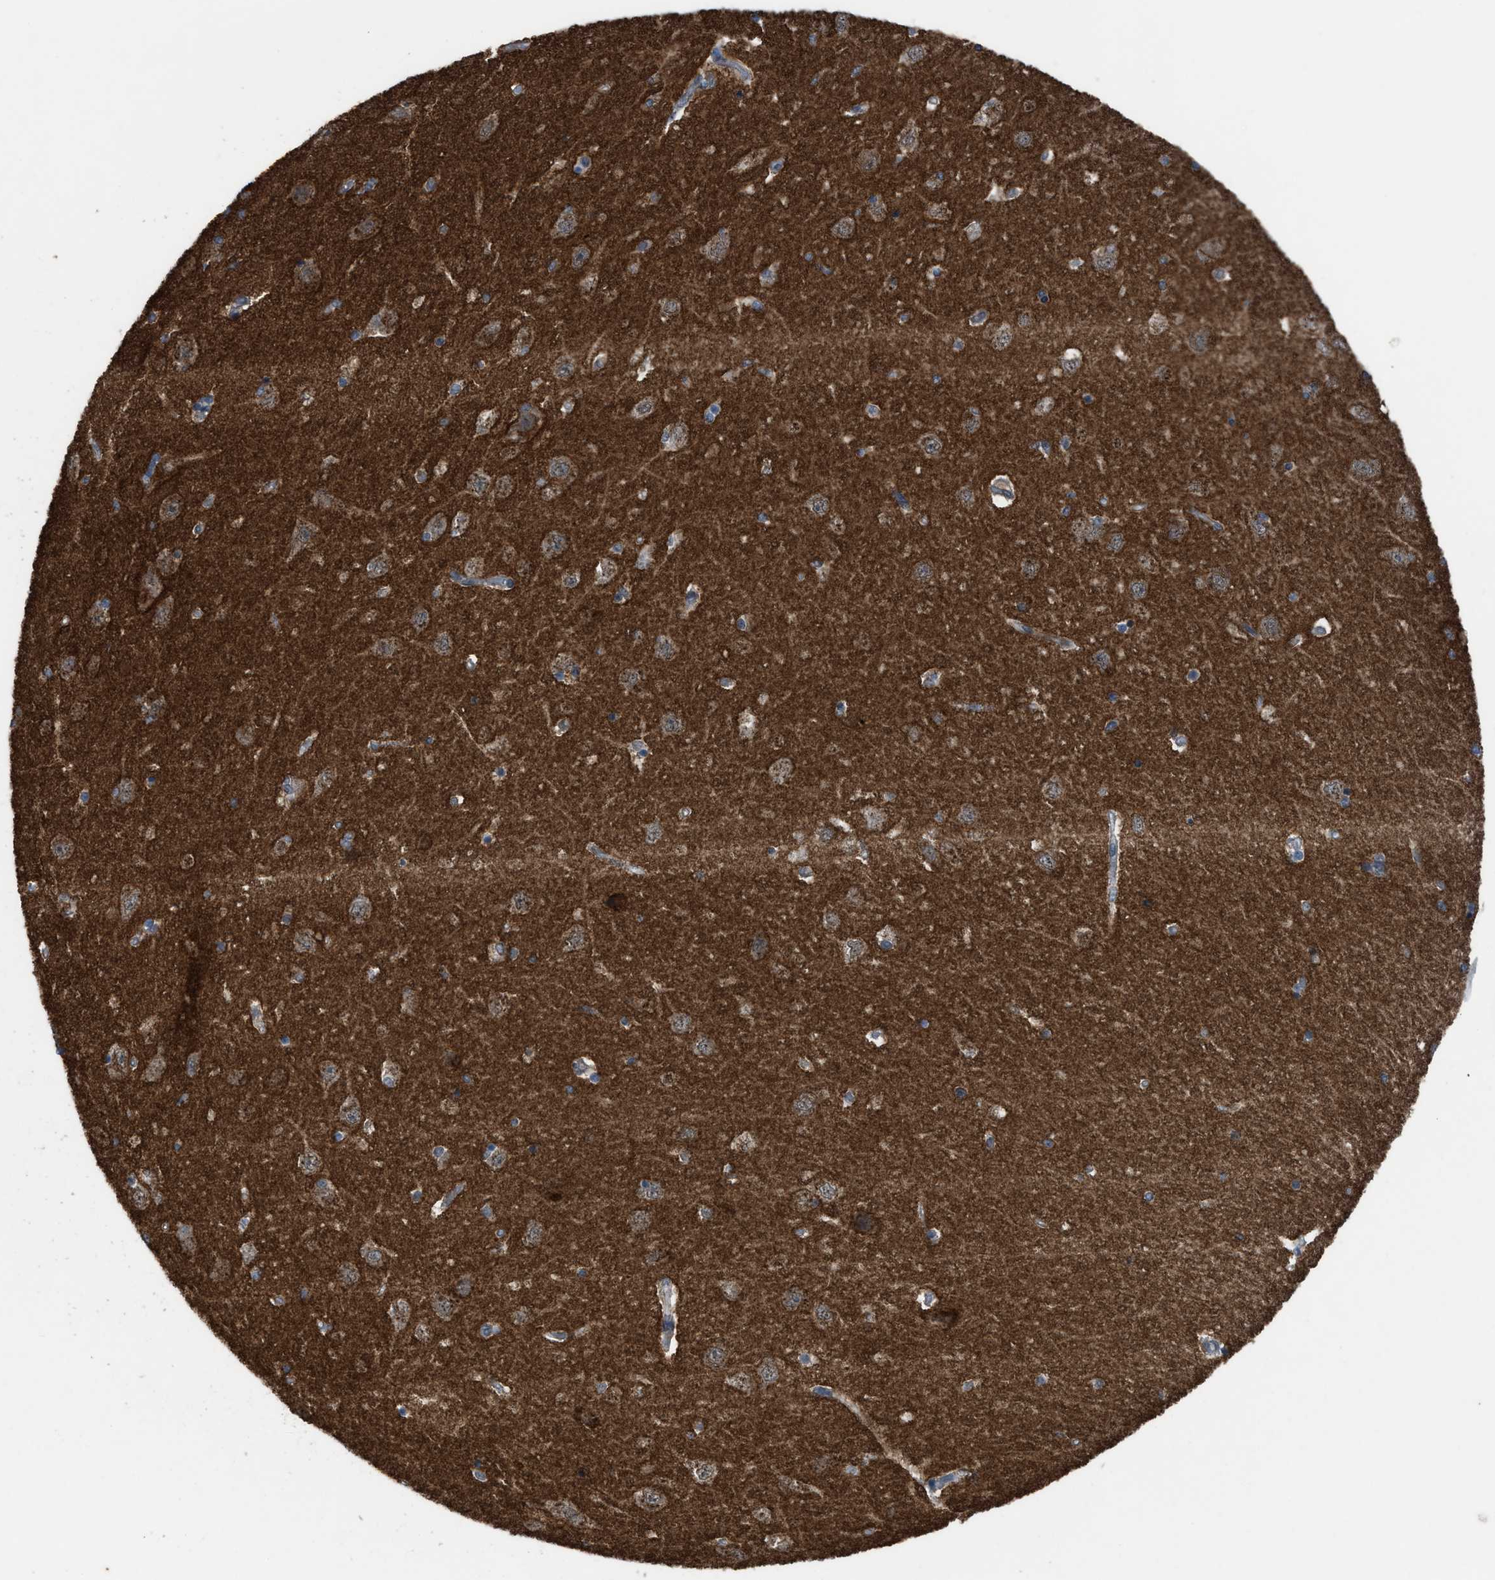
{"staining": {"intensity": "negative", "quantity": "none", "location": "none"}, "tissue": "hippocampus", "cell_type": "Glial cells", "image_type": "normal", "snomed": [{"axis": "morphology", "description": "Normal tissue, NOS"}, {"axis": "topography", "description": "Hippocampus"}], "caption": "This is a micrograph of IHC staining of benign hippocampus, which shows no positivity in glial cells. The staining is performed using DAB brown chromogen with nuclei counter-stained in using hematoxylin.", "gene": "PLAA", "patient": {"sex": "female", "age": 54}}